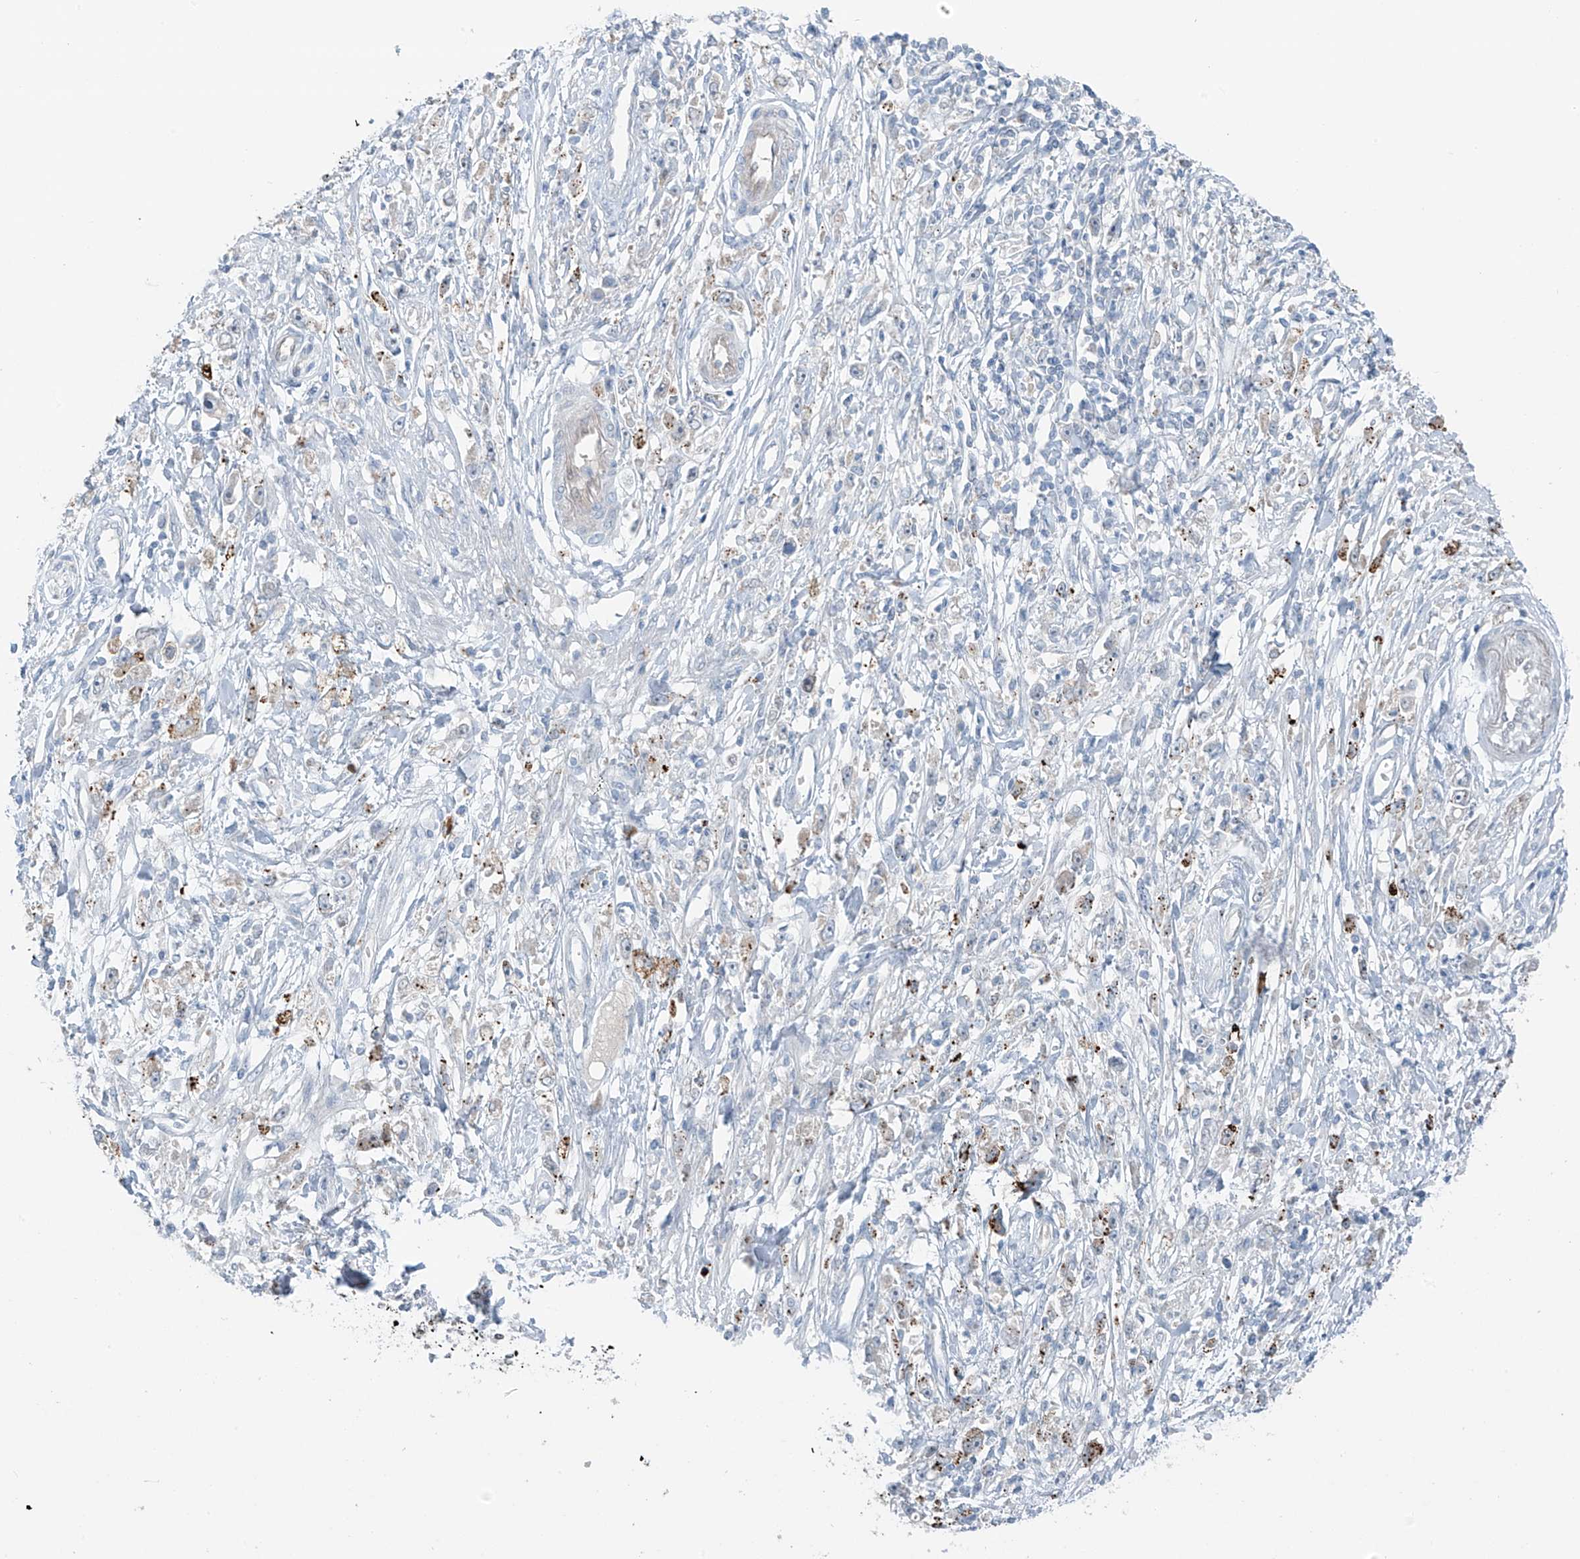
{"staining": {"intensity": "moderate", "quantity": "<25%", "location": "cytoplasmic/membranous"}, "tissue": "stomach cancer", "cell_type": "Tumor cells", "image_type": "cancer", "snomed": [{"axis": "morphology", "description": "Adenocarcinoma, NOS"}, {"axis": "topography", "description": "Stomach"}], "caption": "Tumor cells show low levels of moderate cytoplasmic/membranous staining in approximately <25% of cells in human stomach adenocarcinoma.", "gene": "ZNF793", "patient": {"sex": "female", "age": 59}}